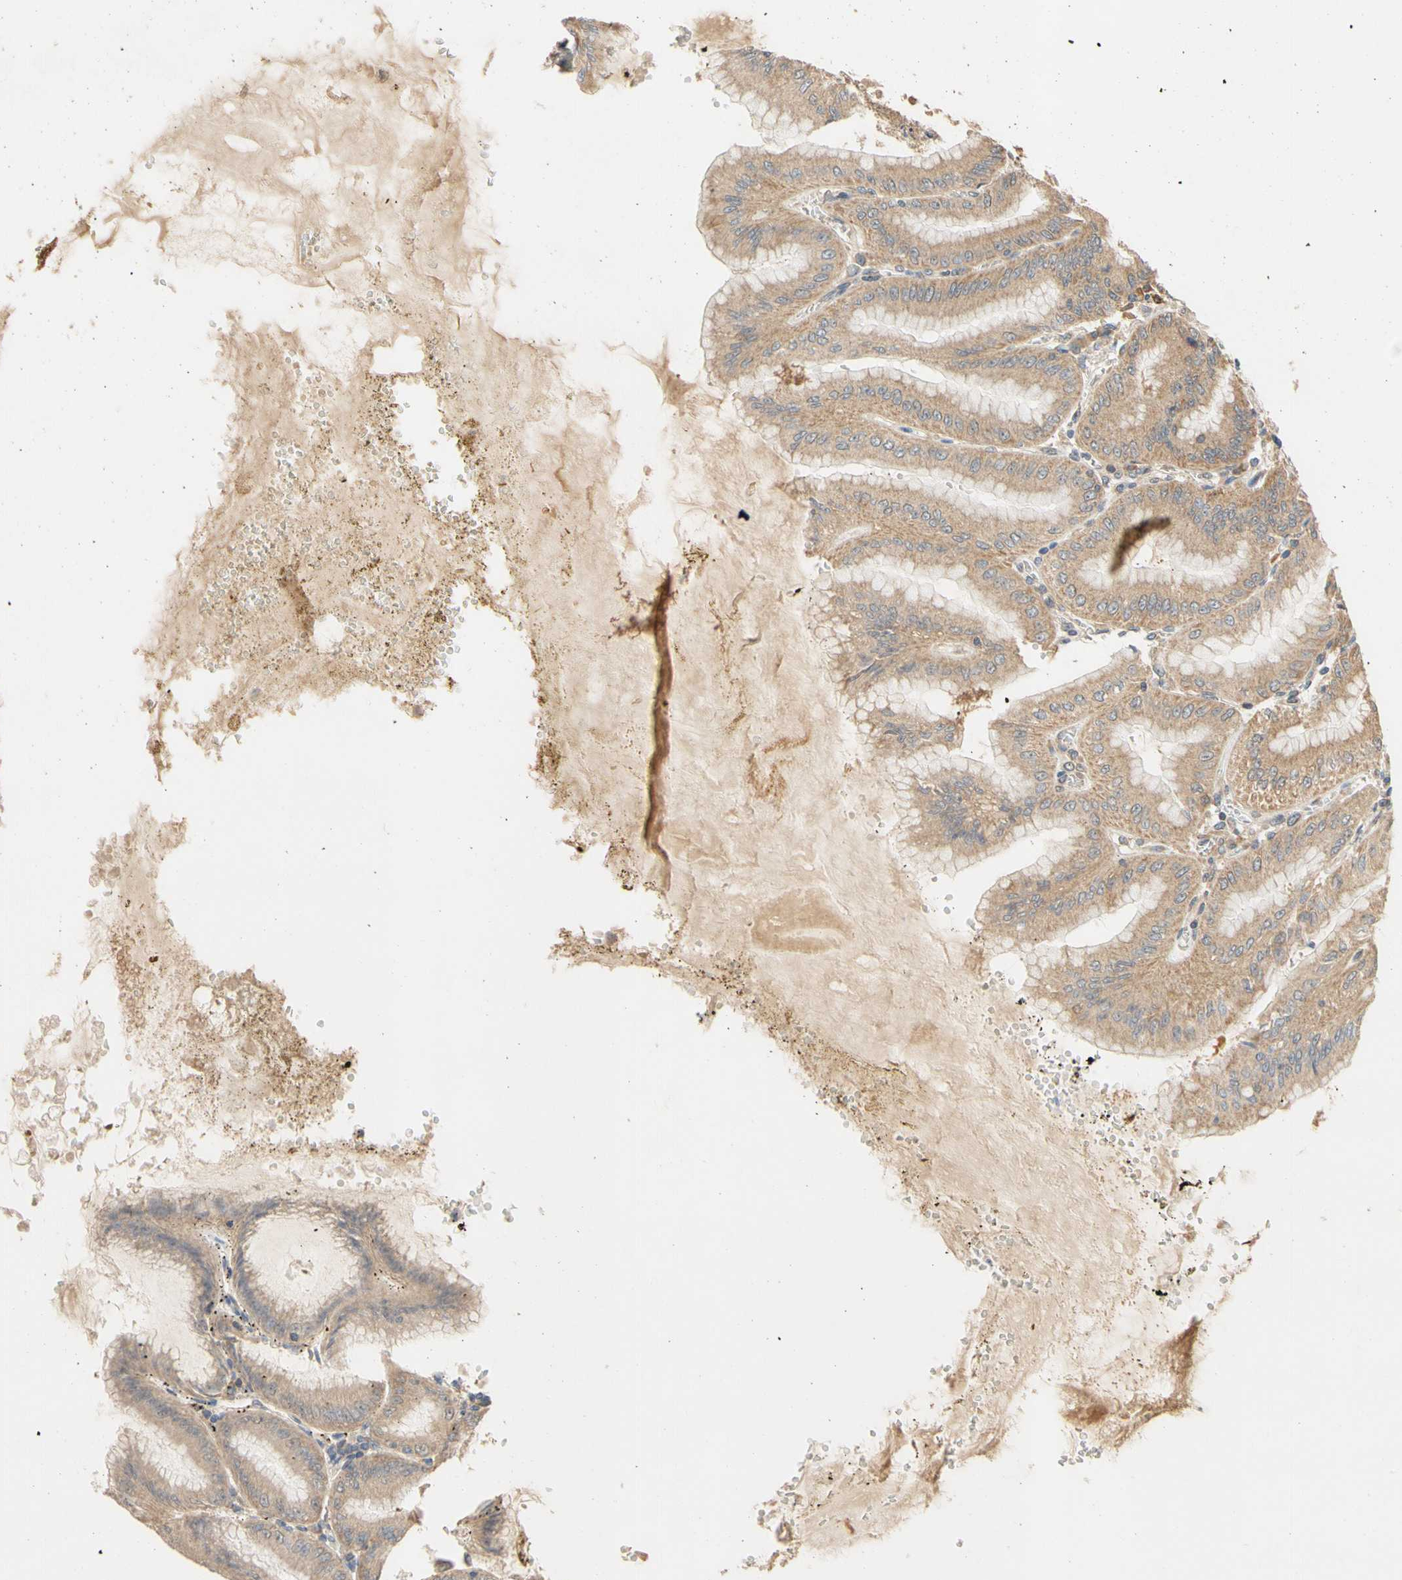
{"staining": {"intensity": "moderate", "quantity": ">75%", "location": "cytoplasmic/membranous"}, "tissue": "stomach", "cell_type": "Glandular cells", "image_type": "normal", "snomed": [{"axis": "morphology", "description": "Normal tissue, NOS"}, {"axis": "topography", "description": "Stomach, lower"}], "caption": "A brown stain labels moderate cytoplasmic/membranous positivity of a protein in glandular cells of benign human stomach.", "gene": "ANKHD1", "patient": {"sex": "male", "age": 71}}